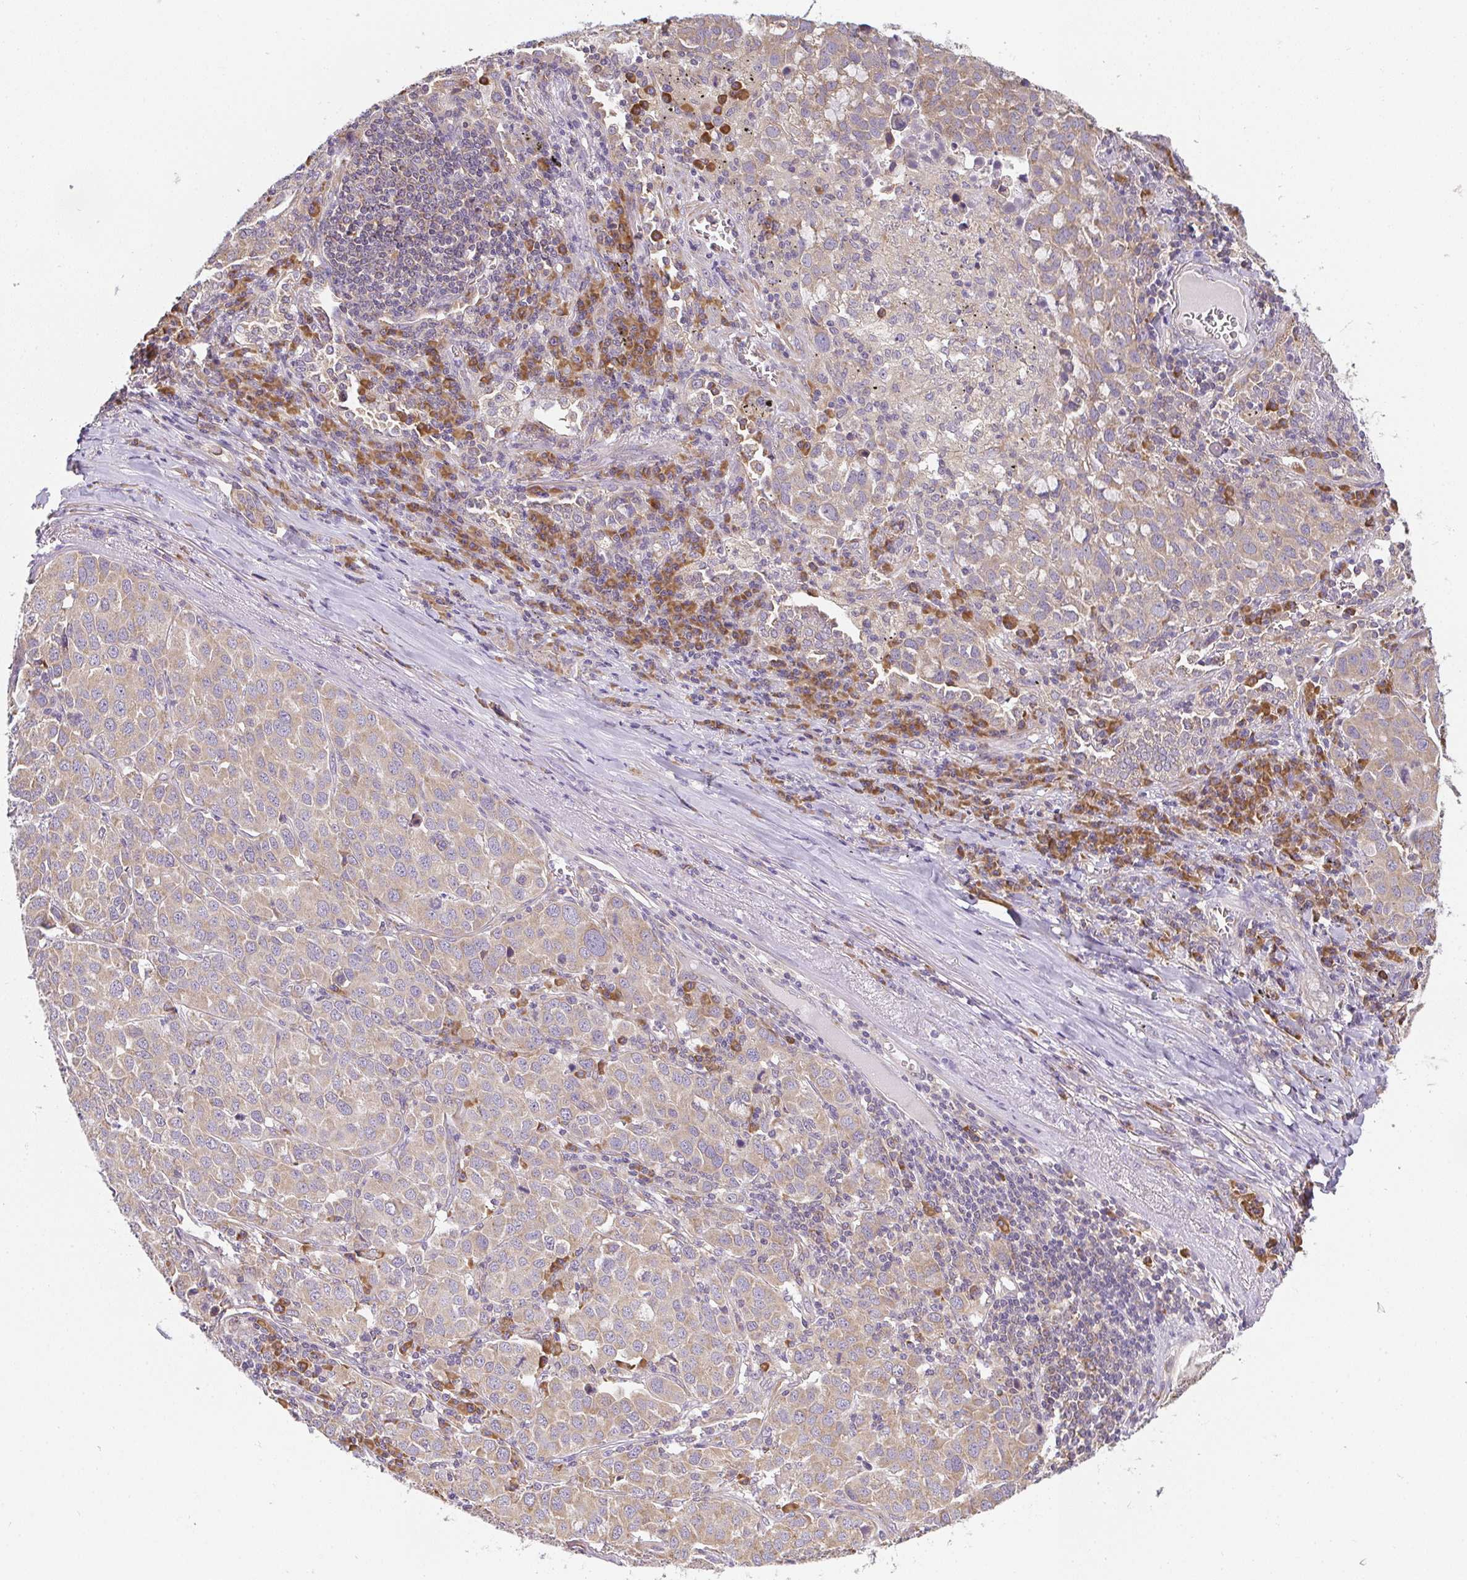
{"staining": {"intensity": "weak", "quantity": ">75%", "location": "cytoplasmic/membranous"}, "tissue": "lung cancer", "cell_type": "Tumor cells", "image_type": "cancer", "snomed": [{"axis": "morphology", "description": "Adenocarcinoma, NOS"}, {"axis": "morphology", "description": "Adenocarcinoma, metastatic, NOS"}, {"axis": "topography", "description": "Lymph node"}, {"axis": "topography", "description": "Lung"}], "caption": "Human lung cancer (adenocarcinoma) stained for a protein (brown) demonstrates weak cytoplasmic/membranous positive positivity in about >75% of tumor cells.", "gene": "SLC35B3", "patient": {"sex": "female", "age": 65}}